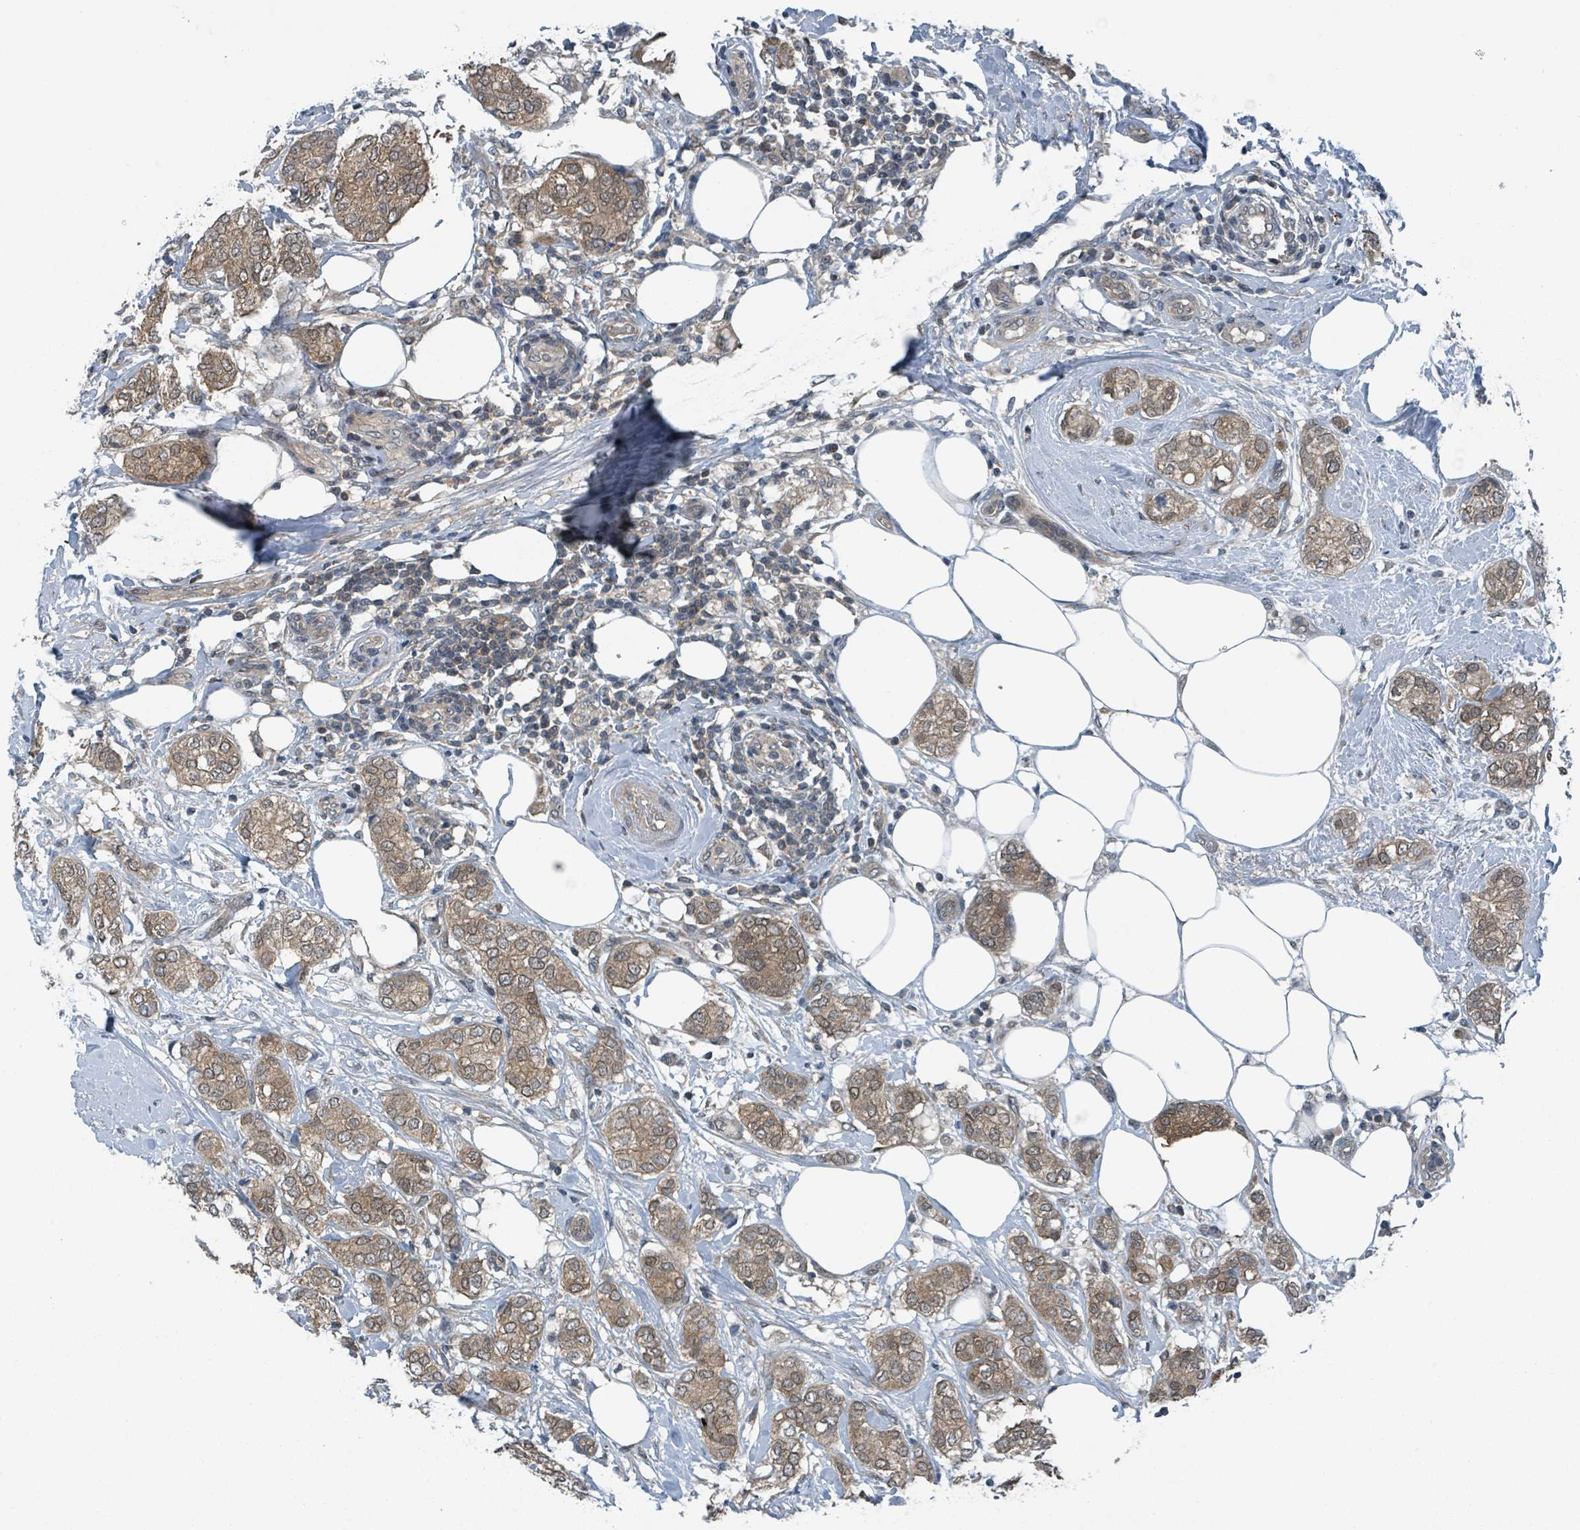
{"staining": {"intensity": "moderate", "quantity": ">75%", "location": "cytoplasmic/membranous,nuclear"}, "tissue": "breast cancer", "cell_type": "Tumor cells", "image_type": "cancer", "snomed": [{"axis": "morphology", "description": "Duct carcinoma"}, {"axis": "topography", "description": "Breast"}], "caption": "The photomicrograph displays immunohistochemical staining of breast cancer (infiltrating ductal carcinoma). There is moderate cytoplasmic/membranous and nuclear positivity is present in approximately >75% of tumor cells.", "gene": "GOLGA7", "patient": {"sex": "female", "age": 73}}